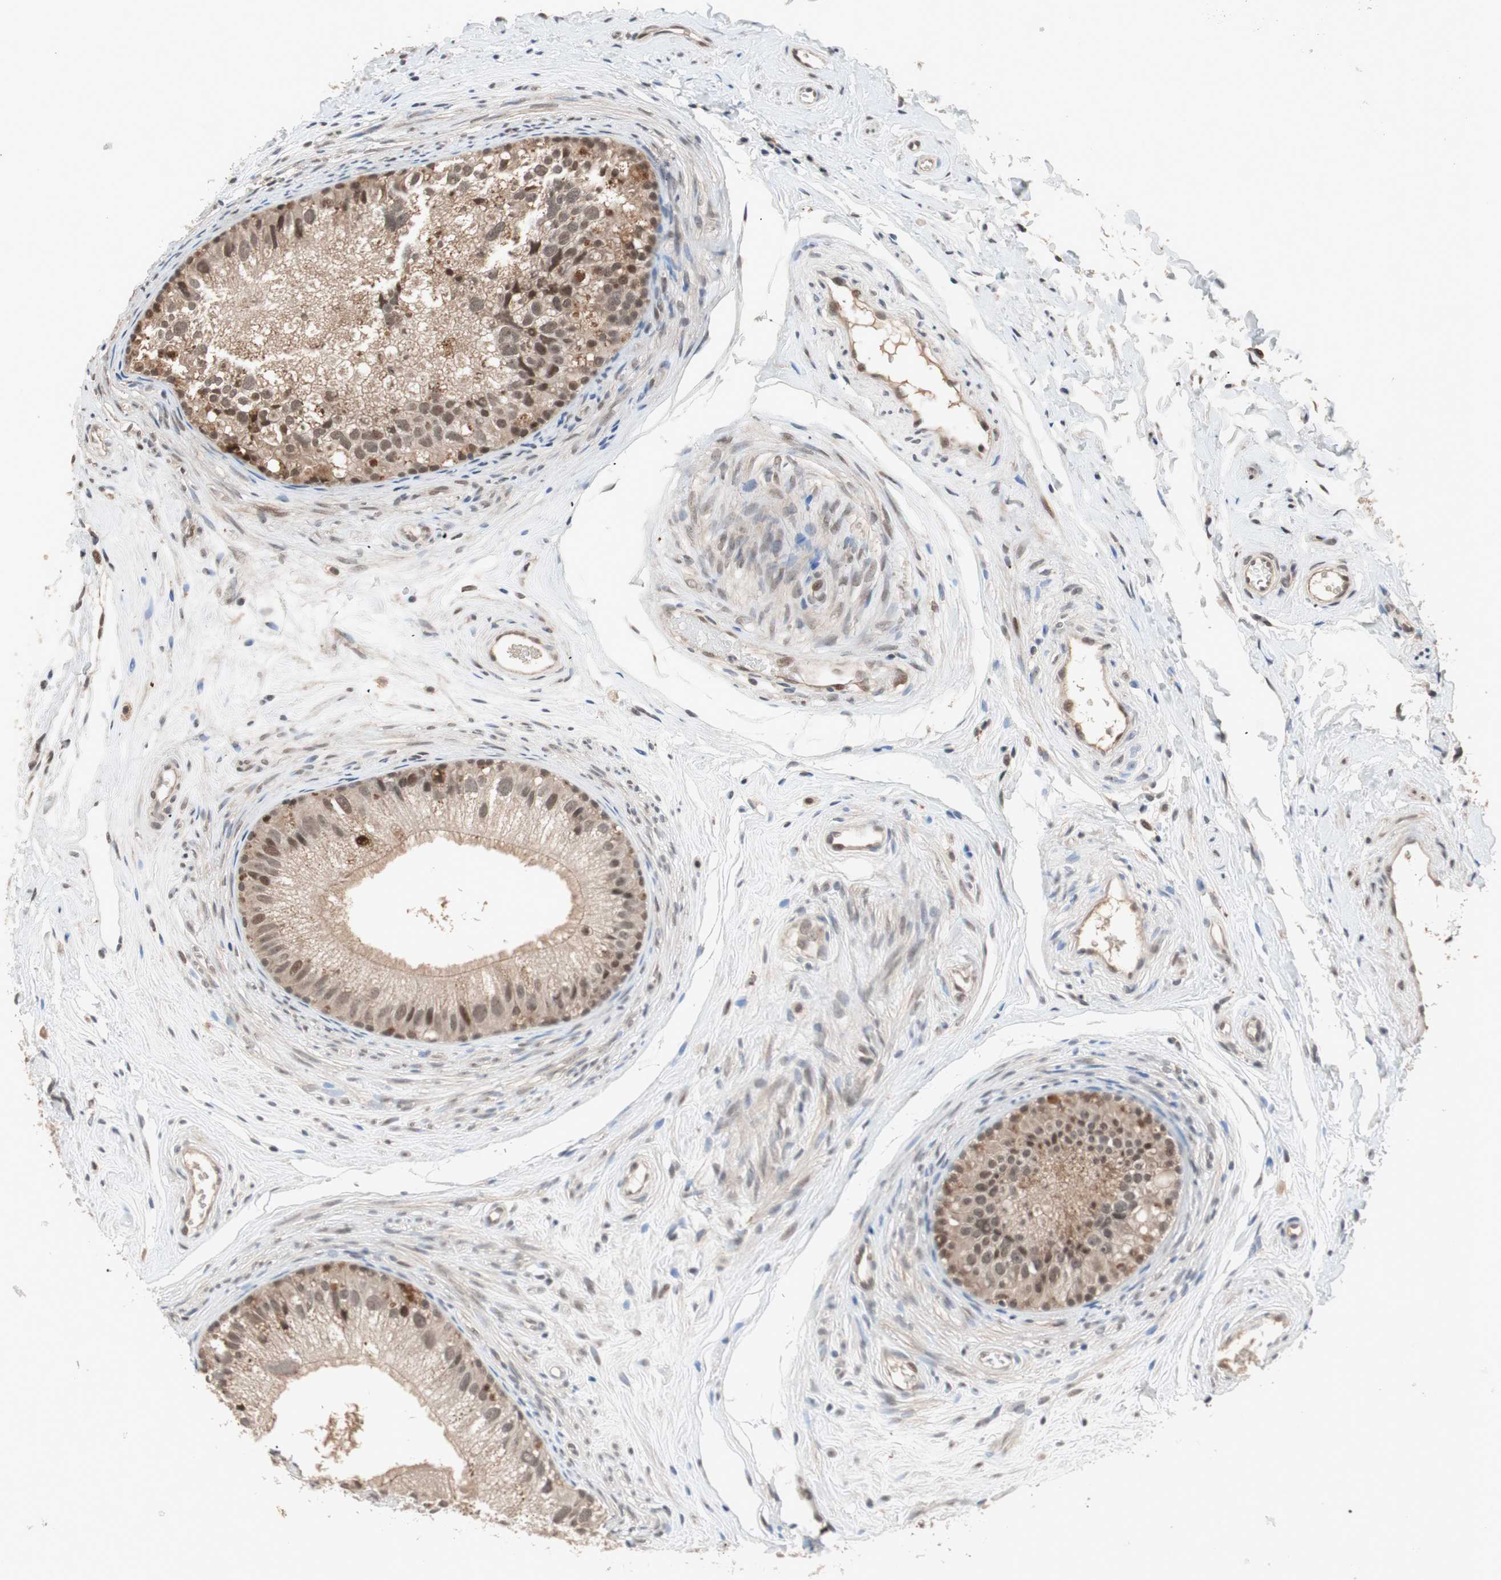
{"staining": {"intensity": "moderate", "quantity": ">75%", "location": "cytoplasmic/membranous,nuclear"}, "tissue": "epididymis", "cell_type": "Glandular cells", "image_type": "normal", "snomed": [{"axis": "morphology", "description": "Normal tissue, NOS"}, {"axis": "topography", "description": "Epididymis"}], "caption": "Epididymis stained for a protein shows moderate cytoplasmic/membranous,nuclear positivity in glandular cells.", "gene": "GART", "patient": {"sex": "male", "age": 56}}